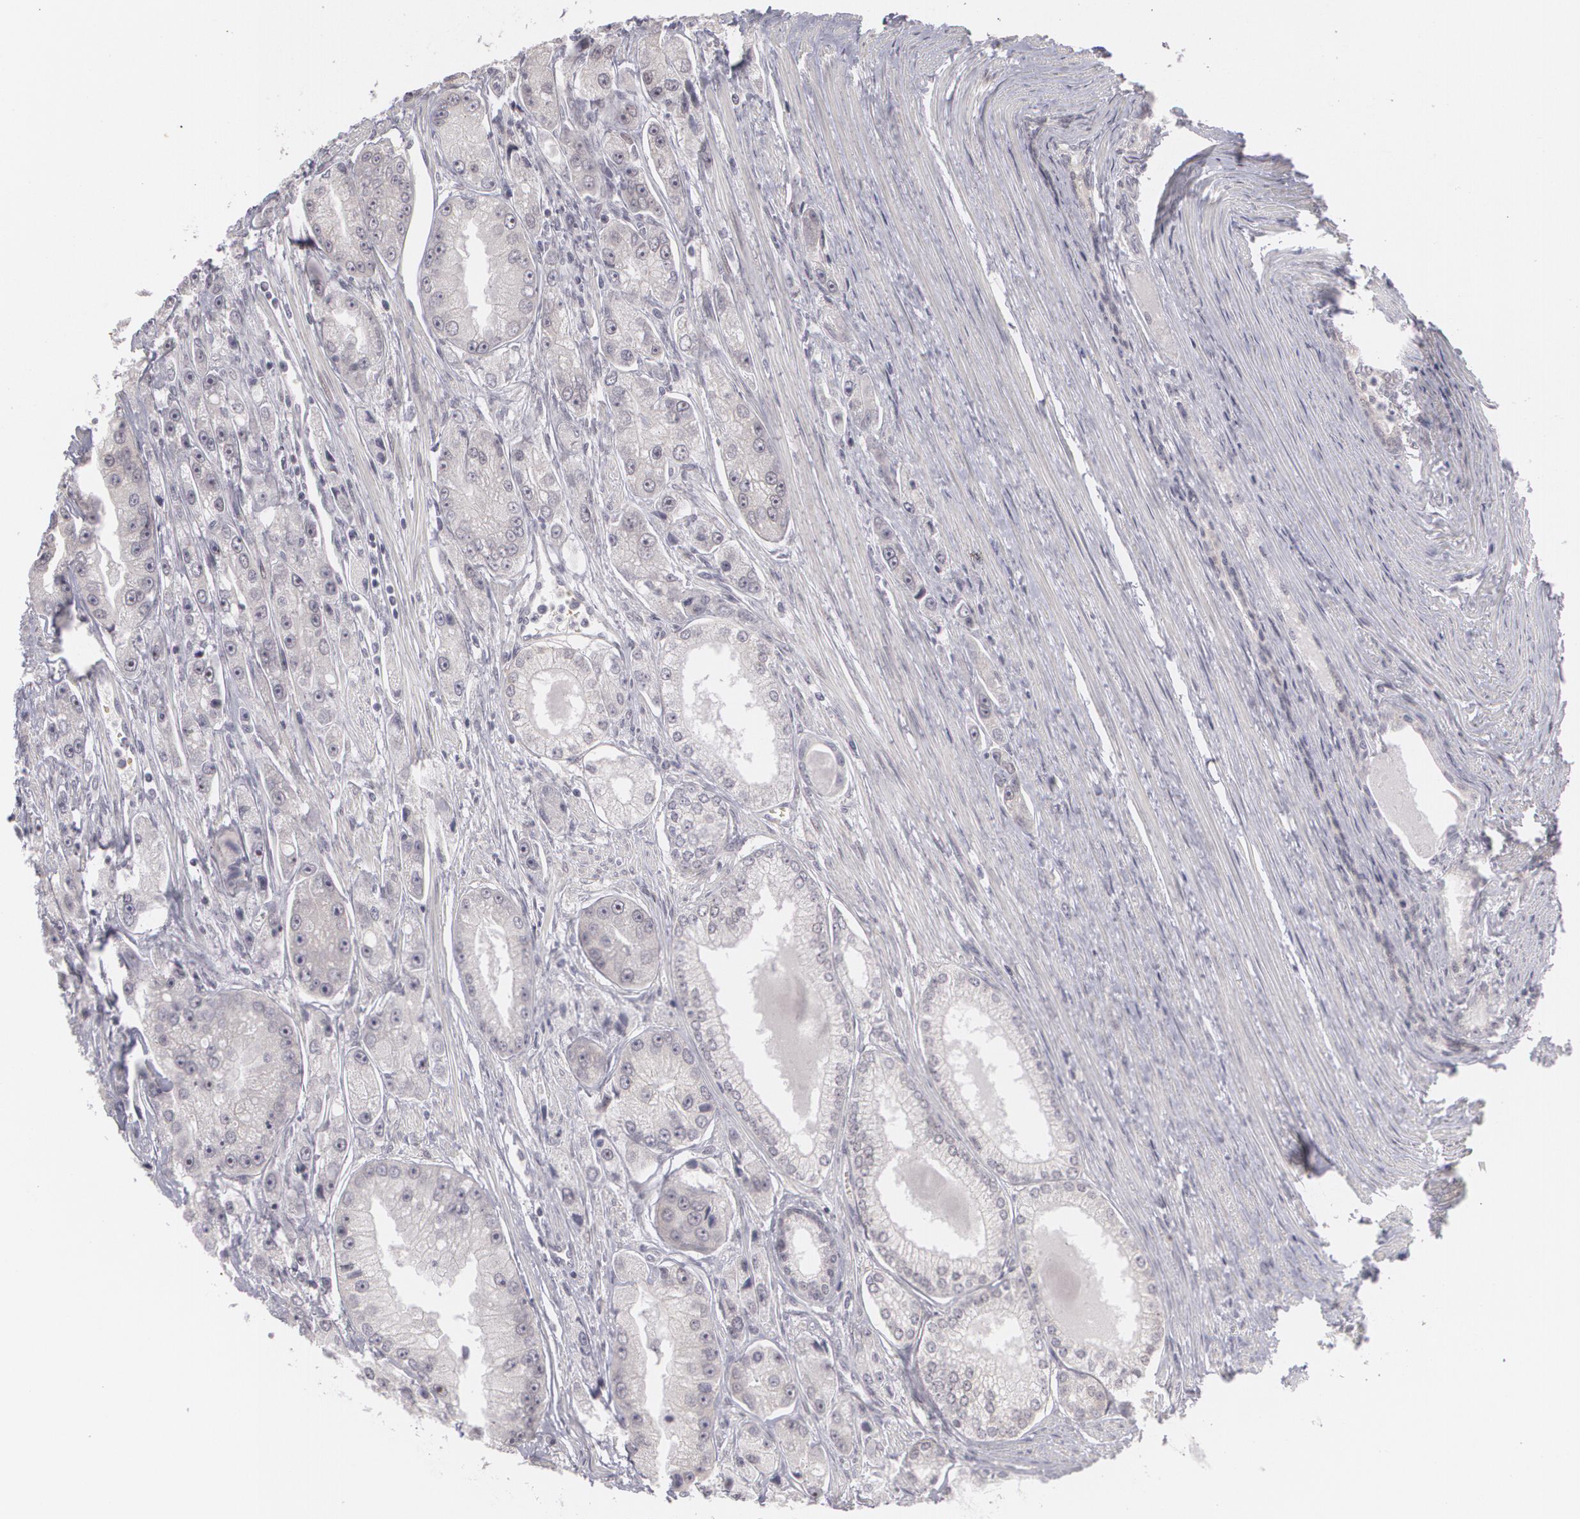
{"staining": {"intensity": "negative", "quantity": "none", "location": "none"}, "tissue": "prostate cancer", "cell_type": "Tumor cells", "image_type": "cancer", "snomed": [{"axis": "morphology", "description": "Adenocarcinoma, Medium grade"}, {"axis": "topography", "description": "Prostate"}], "caption": "An image of prostate adenocarcinoma (medium-grade) stained for a protein shows no brown staining in tumor cells.", "gene": "ZBTB16", "patient": {"sex": "male", "age": 72}}